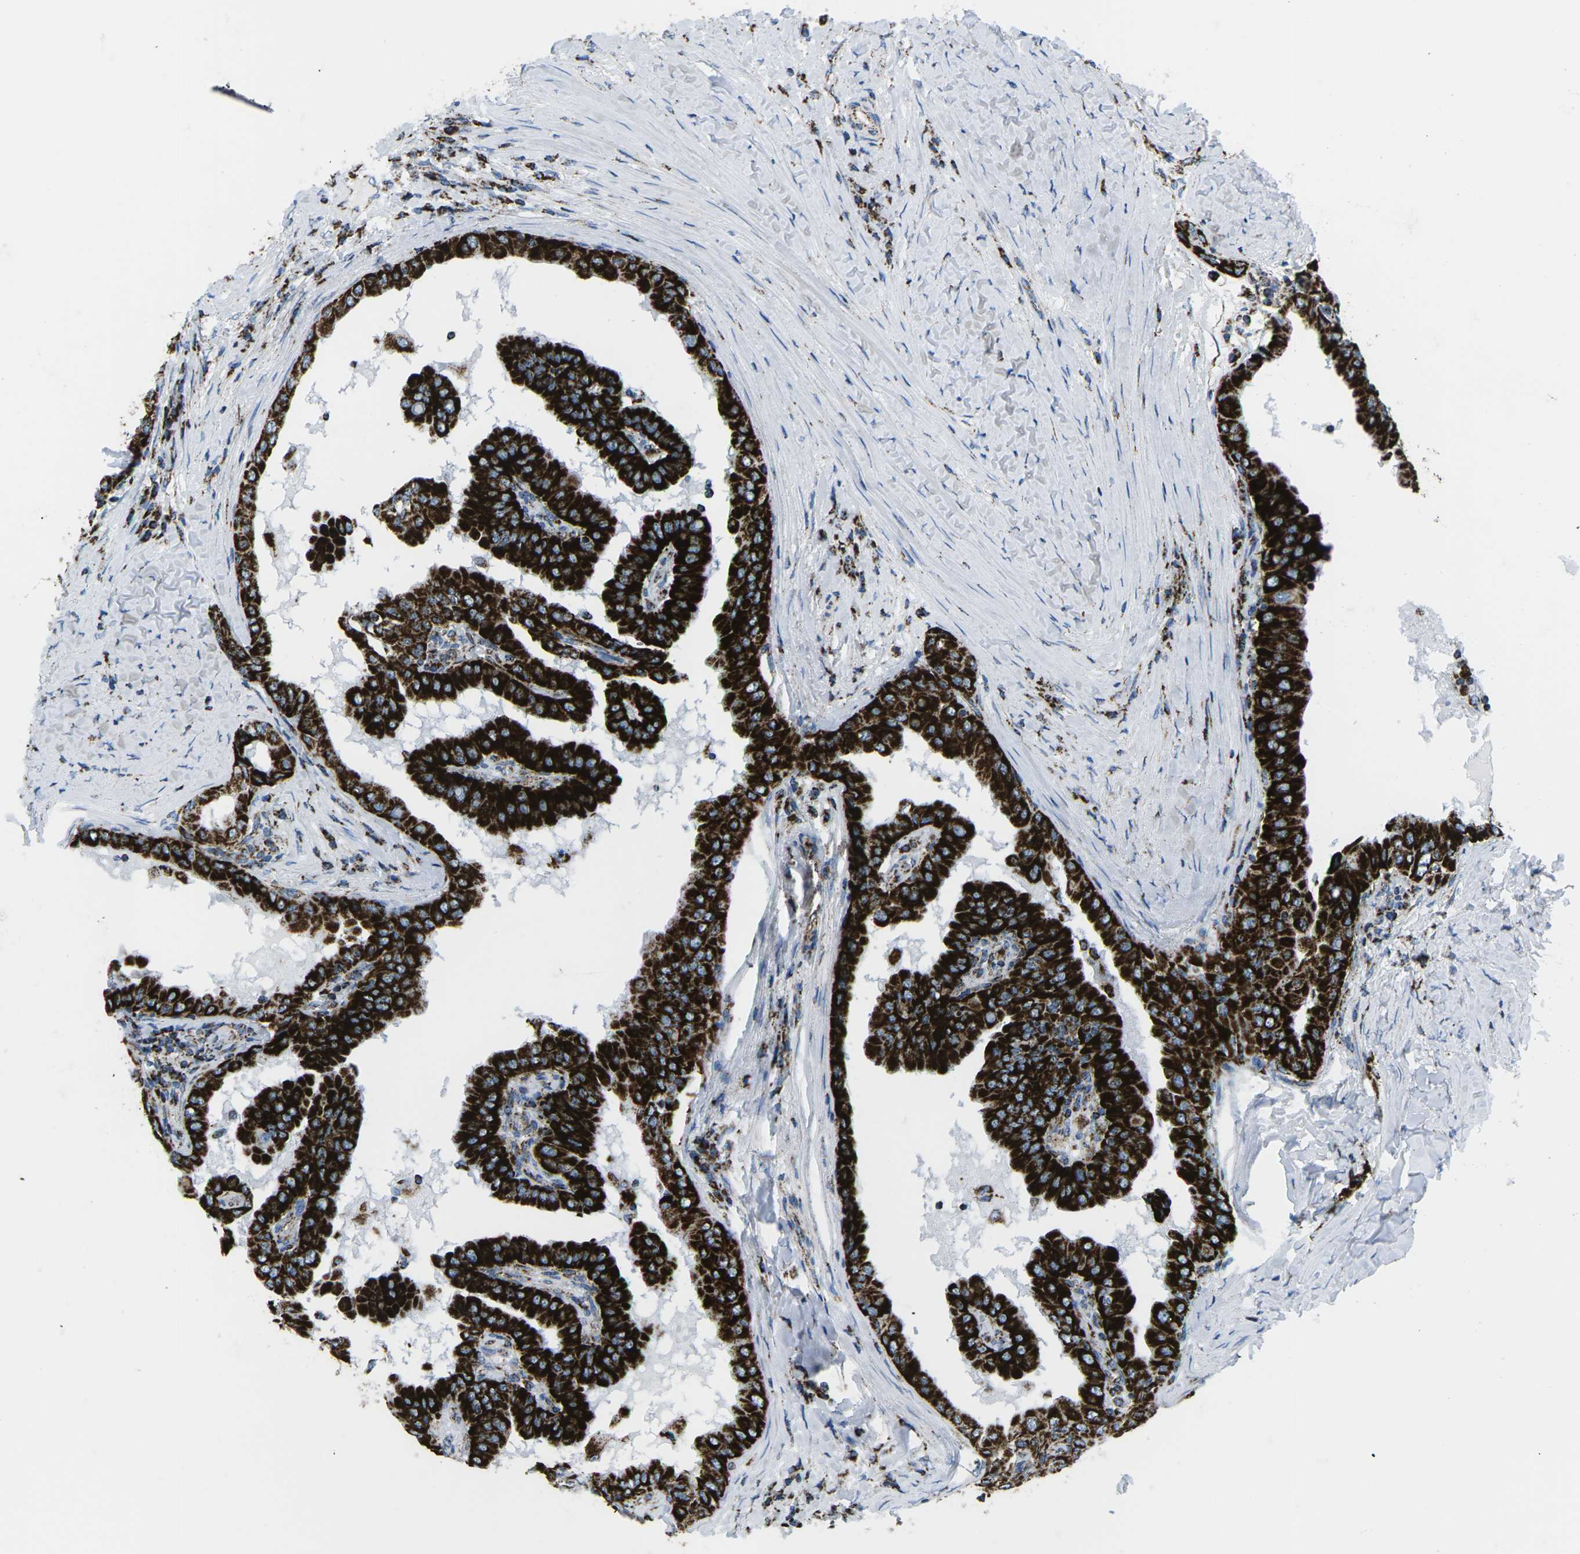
{"staining": {"intensity": "strong", "quantity": ">75%", "location": "cytoplasmic/membranous"}, "tissue": "thyroid cancer", "cell_type": "Tumor cells", "image_type": "cancer", "snomed": [{"axis": "morphology", "description": "Papillary adenocarcinoma, NOS"}, {"axis": "topography", "description": "Thyroid gland"}], "caption": "Immunohistochemistry (IHC) histopathology image of neoplastic tissue: human papillary adenocarcinoma (thyroid) stained using immunohistochemistry (IHC) reveals high levels of strong protein expression localized specifically in the cytoplasmic/membranous of tumor cells, appearing as a cytoplasmic/membranous brown color.", "gene": "COX6C", "patient": {"sex": "male", "age": 33}}